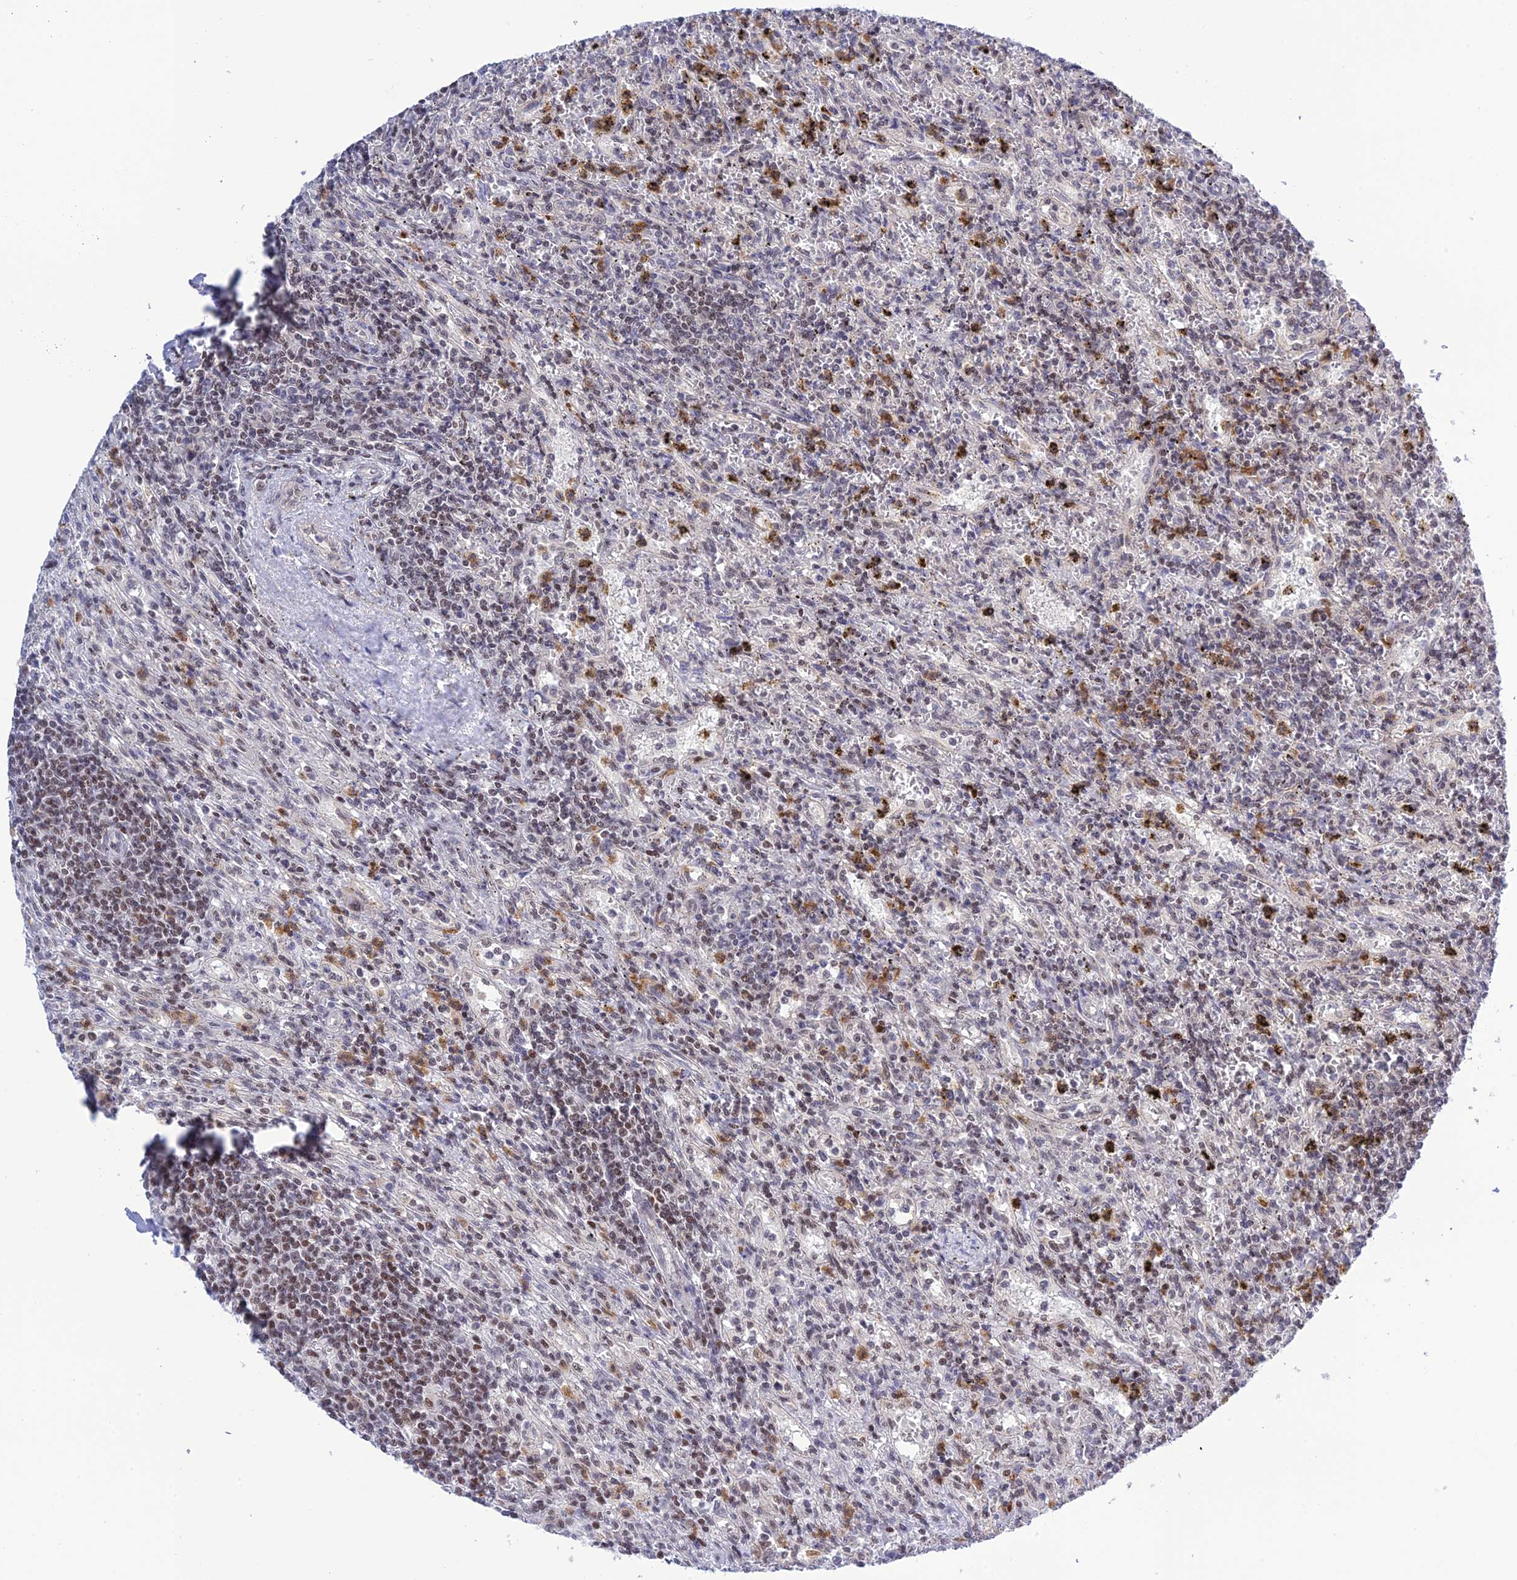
{"staining": {"intensity": "weak", "quantity": "25%-75%", "location": "nuclear"}, "tissue": "lymphoma", "cell_type": "Tumor cells", "image_type": "cancer", "snomed": [{"axis": "morphology", "description": "Malignant lymphoma, non-Hodgkin's type, Low grade"}, {"axis": "topography", "description": "Spleen"}], "caption": "Human low-grade malignant lymphoma, non-Hodgkin's type stained with a brown dye reveals weak nuclear positive positivity in approximately 25%-75% of tumor cells.", "gene": "TCEA1", "patient": {"sex": "male", "age": 76}}